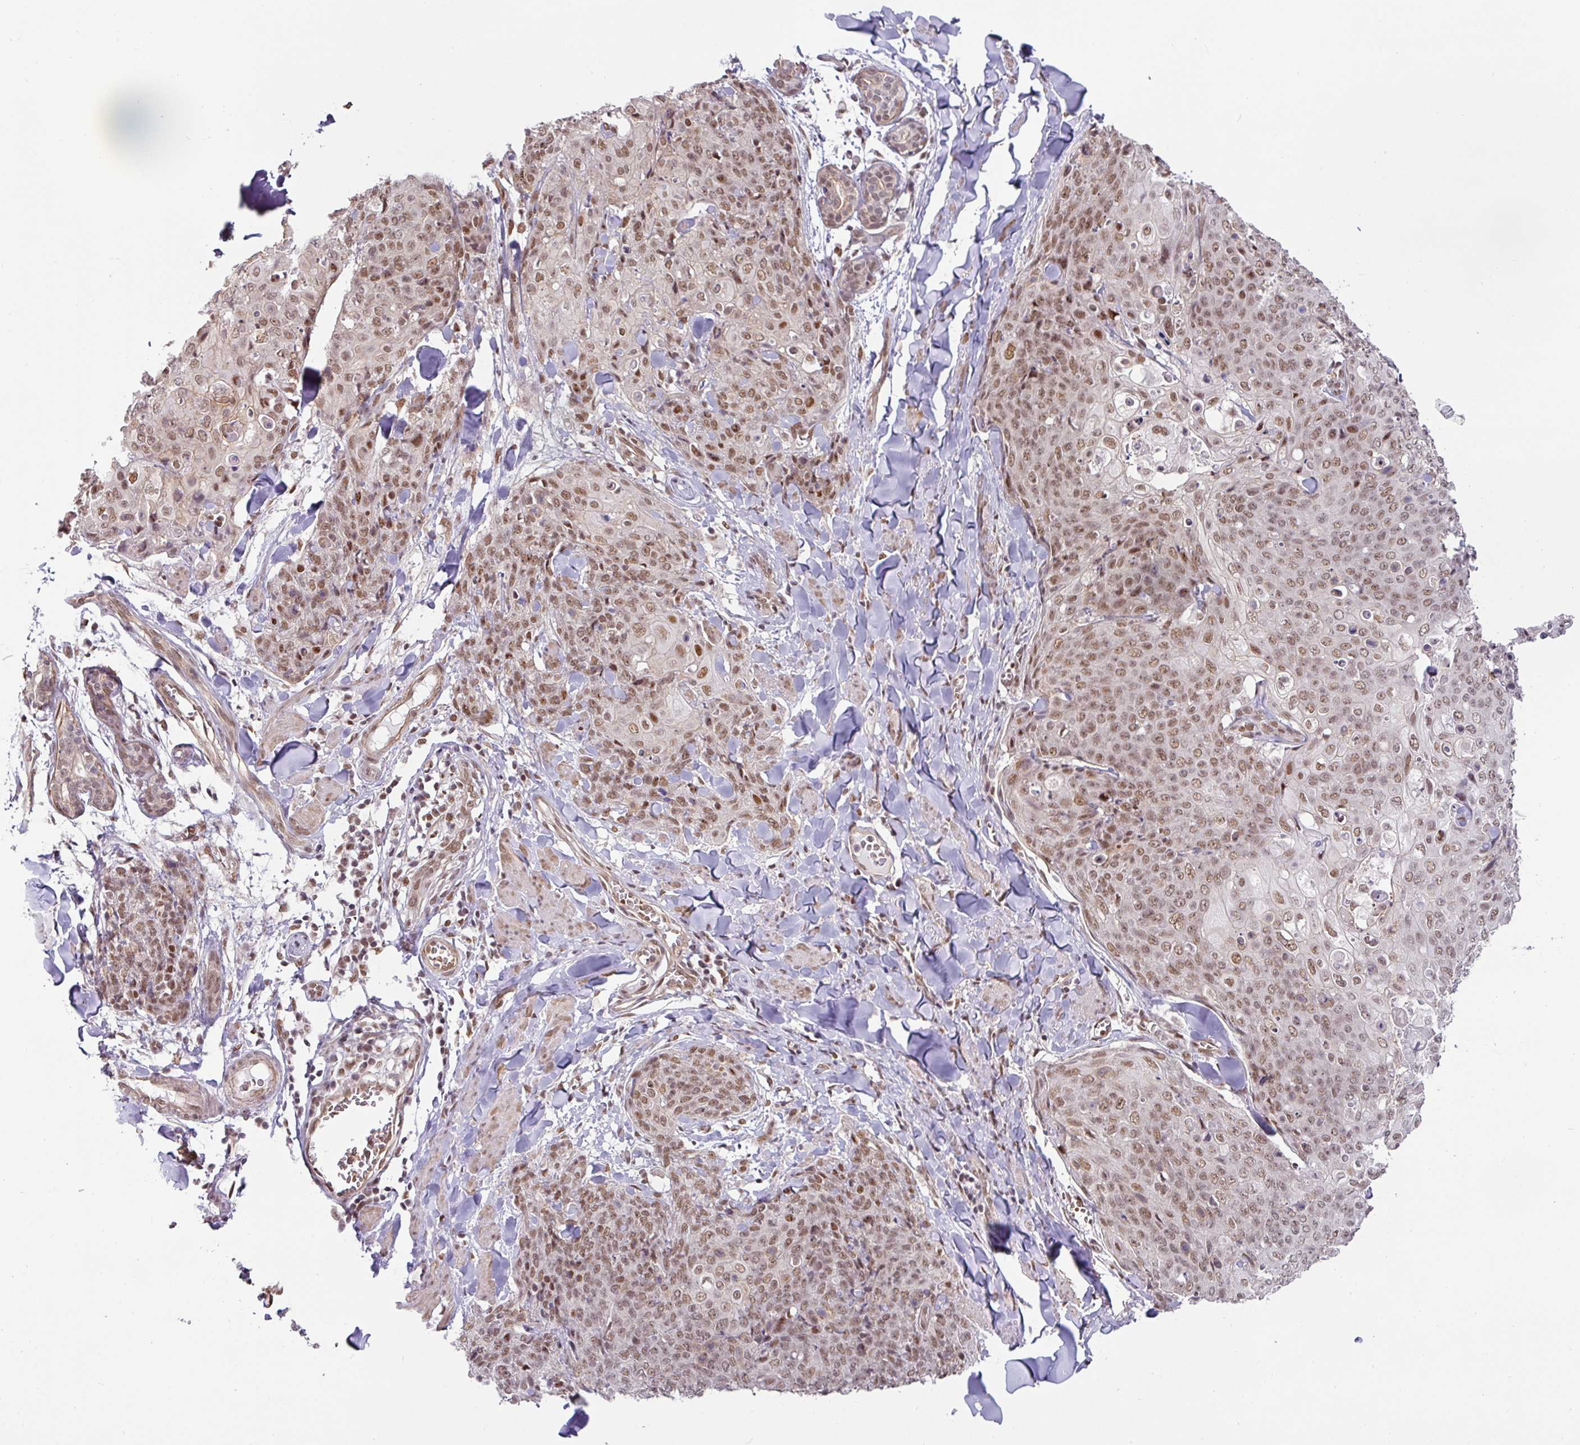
{"staining": {"intensity": "moderate", "quantity": ">75%", "location": "nuclear"}, "tissue": "skin cancer", "cell_type": "Tumor cells", "image_type": "cancer", "snomed": [{"axis": "morphology", "description": "Squamous cell carcinoma, NOS"}, {"axis": "topography", "description": "Skin"}, {"axis": "topography", "description": "Vulva"}], "caption": "Protein expression by immunohistochemistry shows moderate nuclear staining in approximately >75% of tumor cells in skin squamous cell carcinoma. The staining is performed using DAB brown chromogen to label protein expression. The nuclei are counter-stained blue using hematoxylin.", "gene": "NCOA5", "patient": {"sex": "female", "age": 85}}